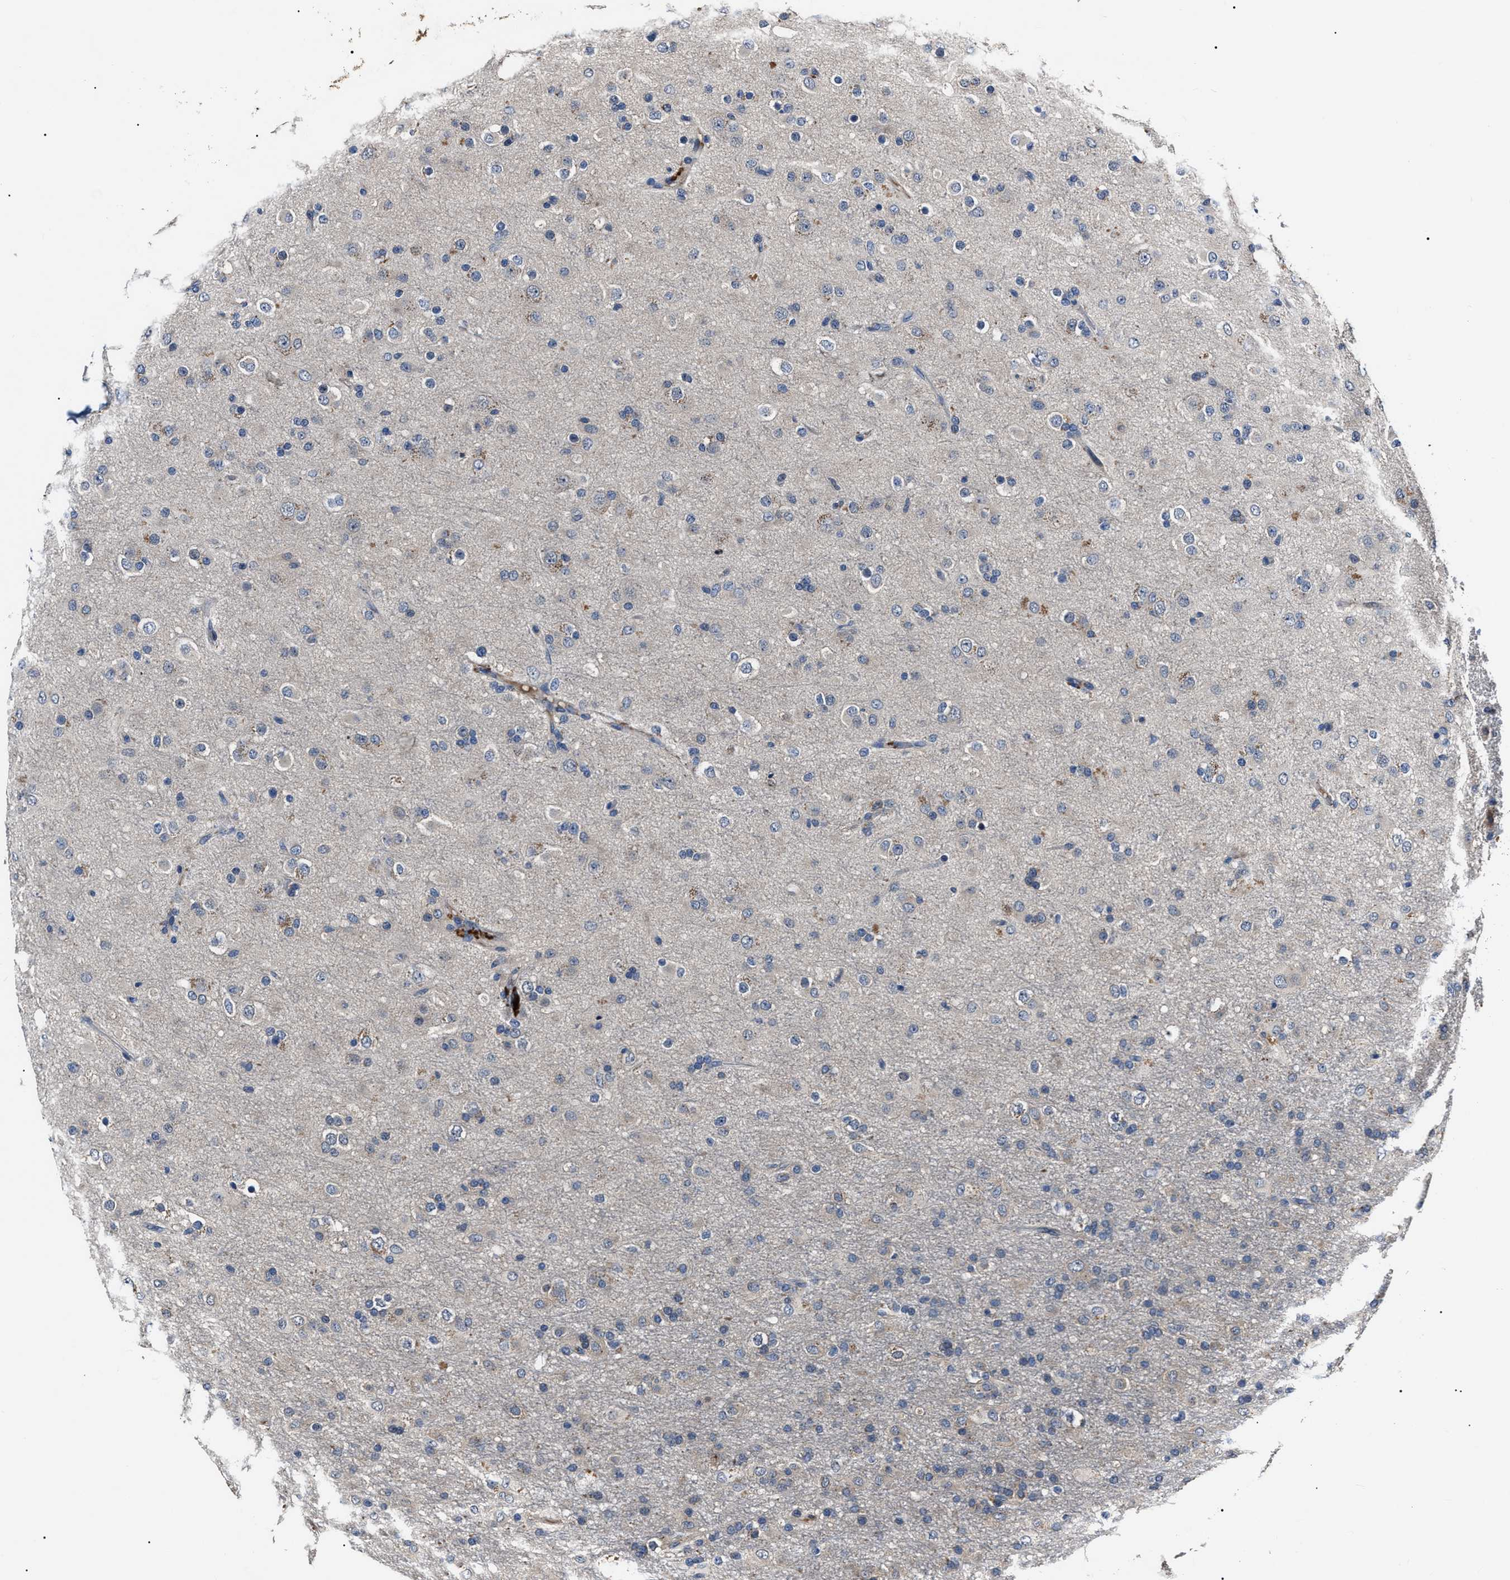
{"staining": {"intensity": "negative", "quantity": "none", "location": "none"}, "tissue": "glioma", "cell_type": "Tumor cells", "image_type": "cancer", "snomed": [{"axis": "morphology", "description": "Glioma, malignant, Low grade"}, {"axis": "topography", "description": "Brain"}], "caption": "Photomicrograph shows no protein expression in tumor cells of malignant low-grade glioma tissue.", "gene": "IFT81", "patient": {"sex": "male", "age": 65}}